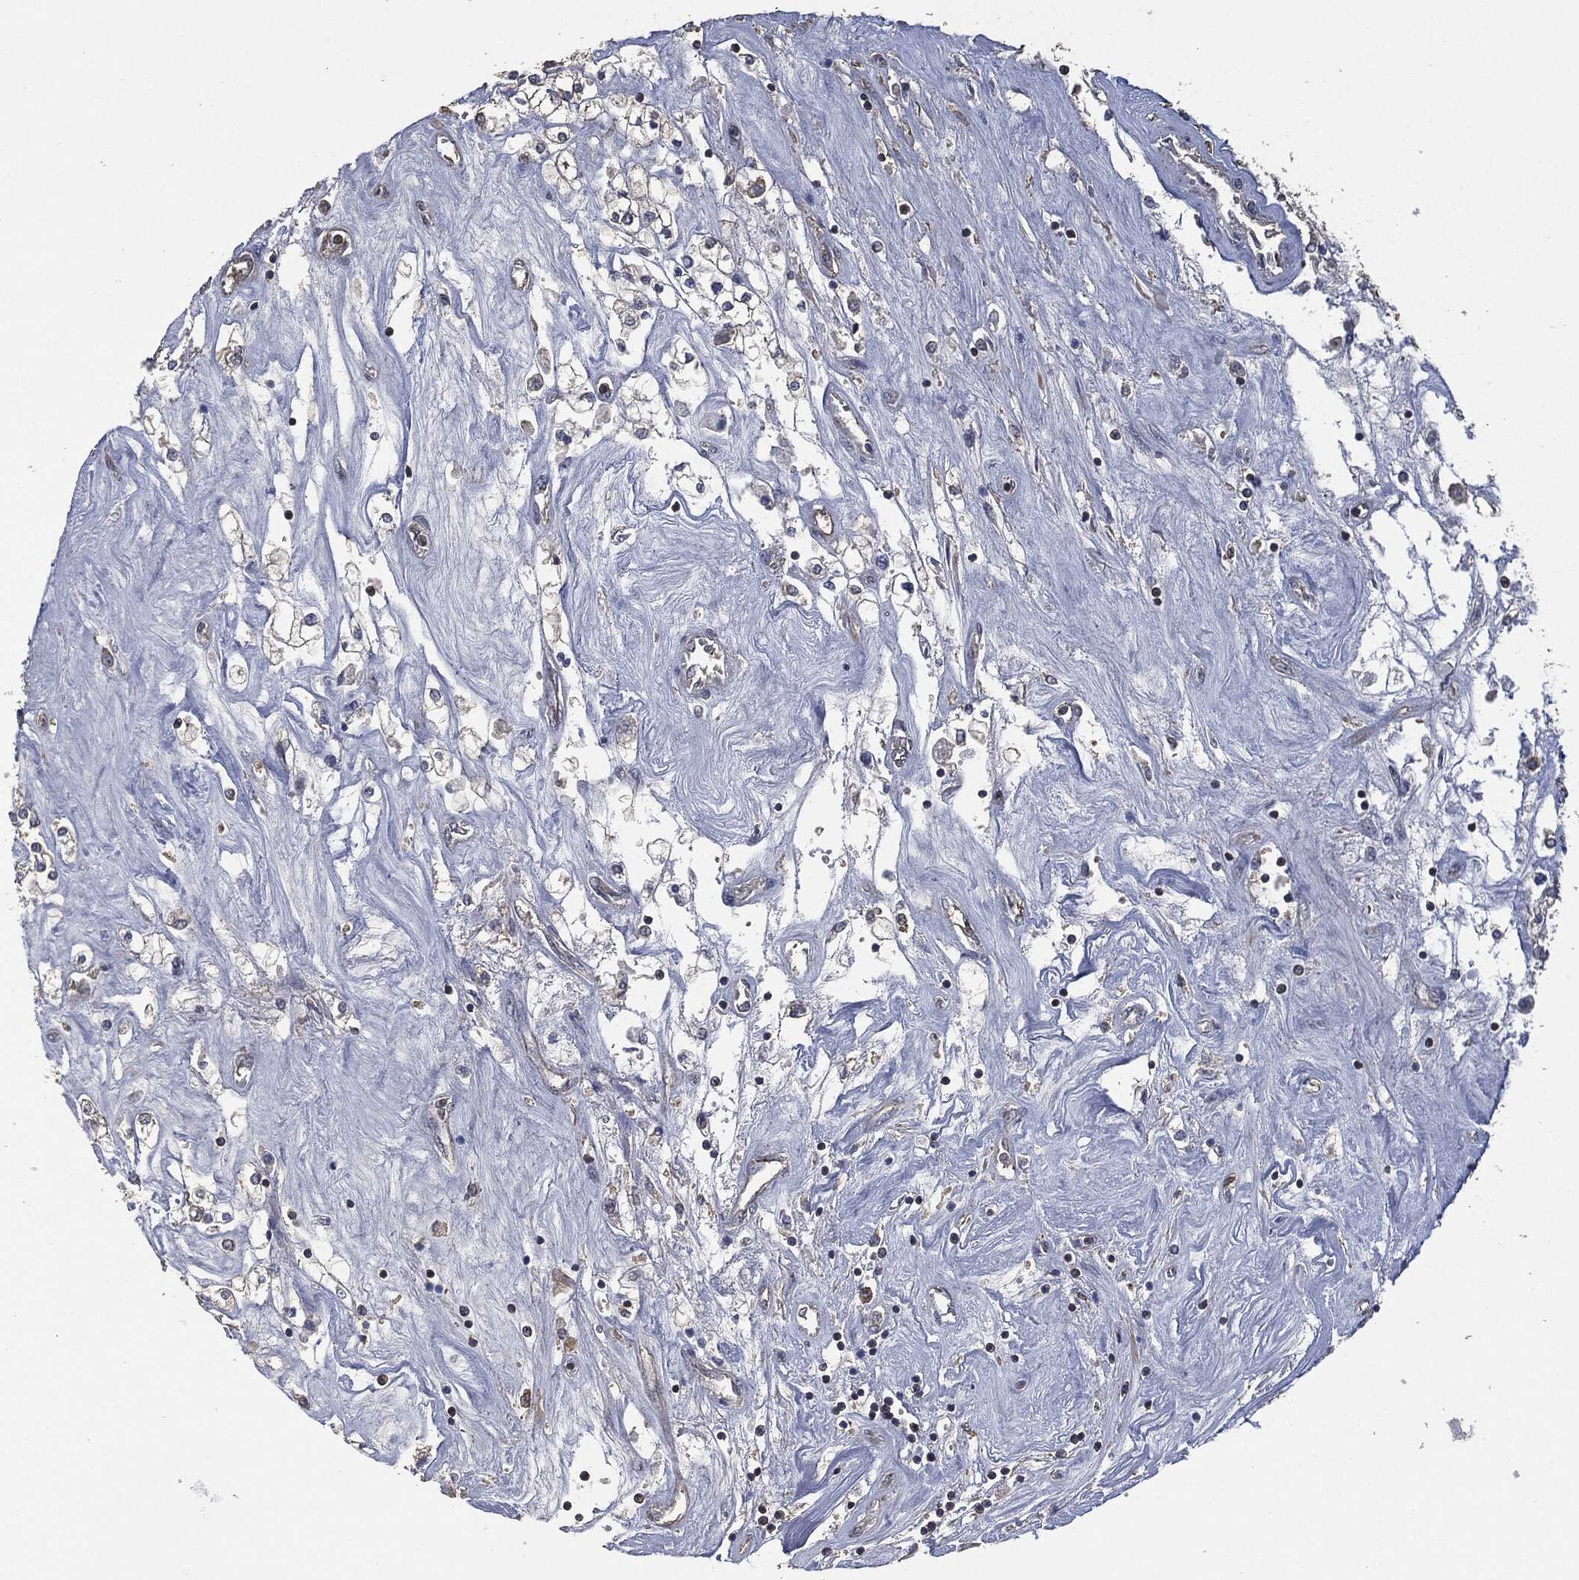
{"staining": {"intensity": "negative", "quantity": "none", "location": "none"}, "tissue": "renal cancer", "cell_type": "Tumor cells", "image_type": "cancer", "snomed": [{"axis": "morphology", "description": "Adenocarcinoma, NOS"}, {"axis": "topography", "description": "Kidney"}], "caption": "Protein analysis of renal adenocarcinoma reveals no significant expression in tumor cells.", "gene": "MSLN", "patient": {"sex": "male", "age": 80}}